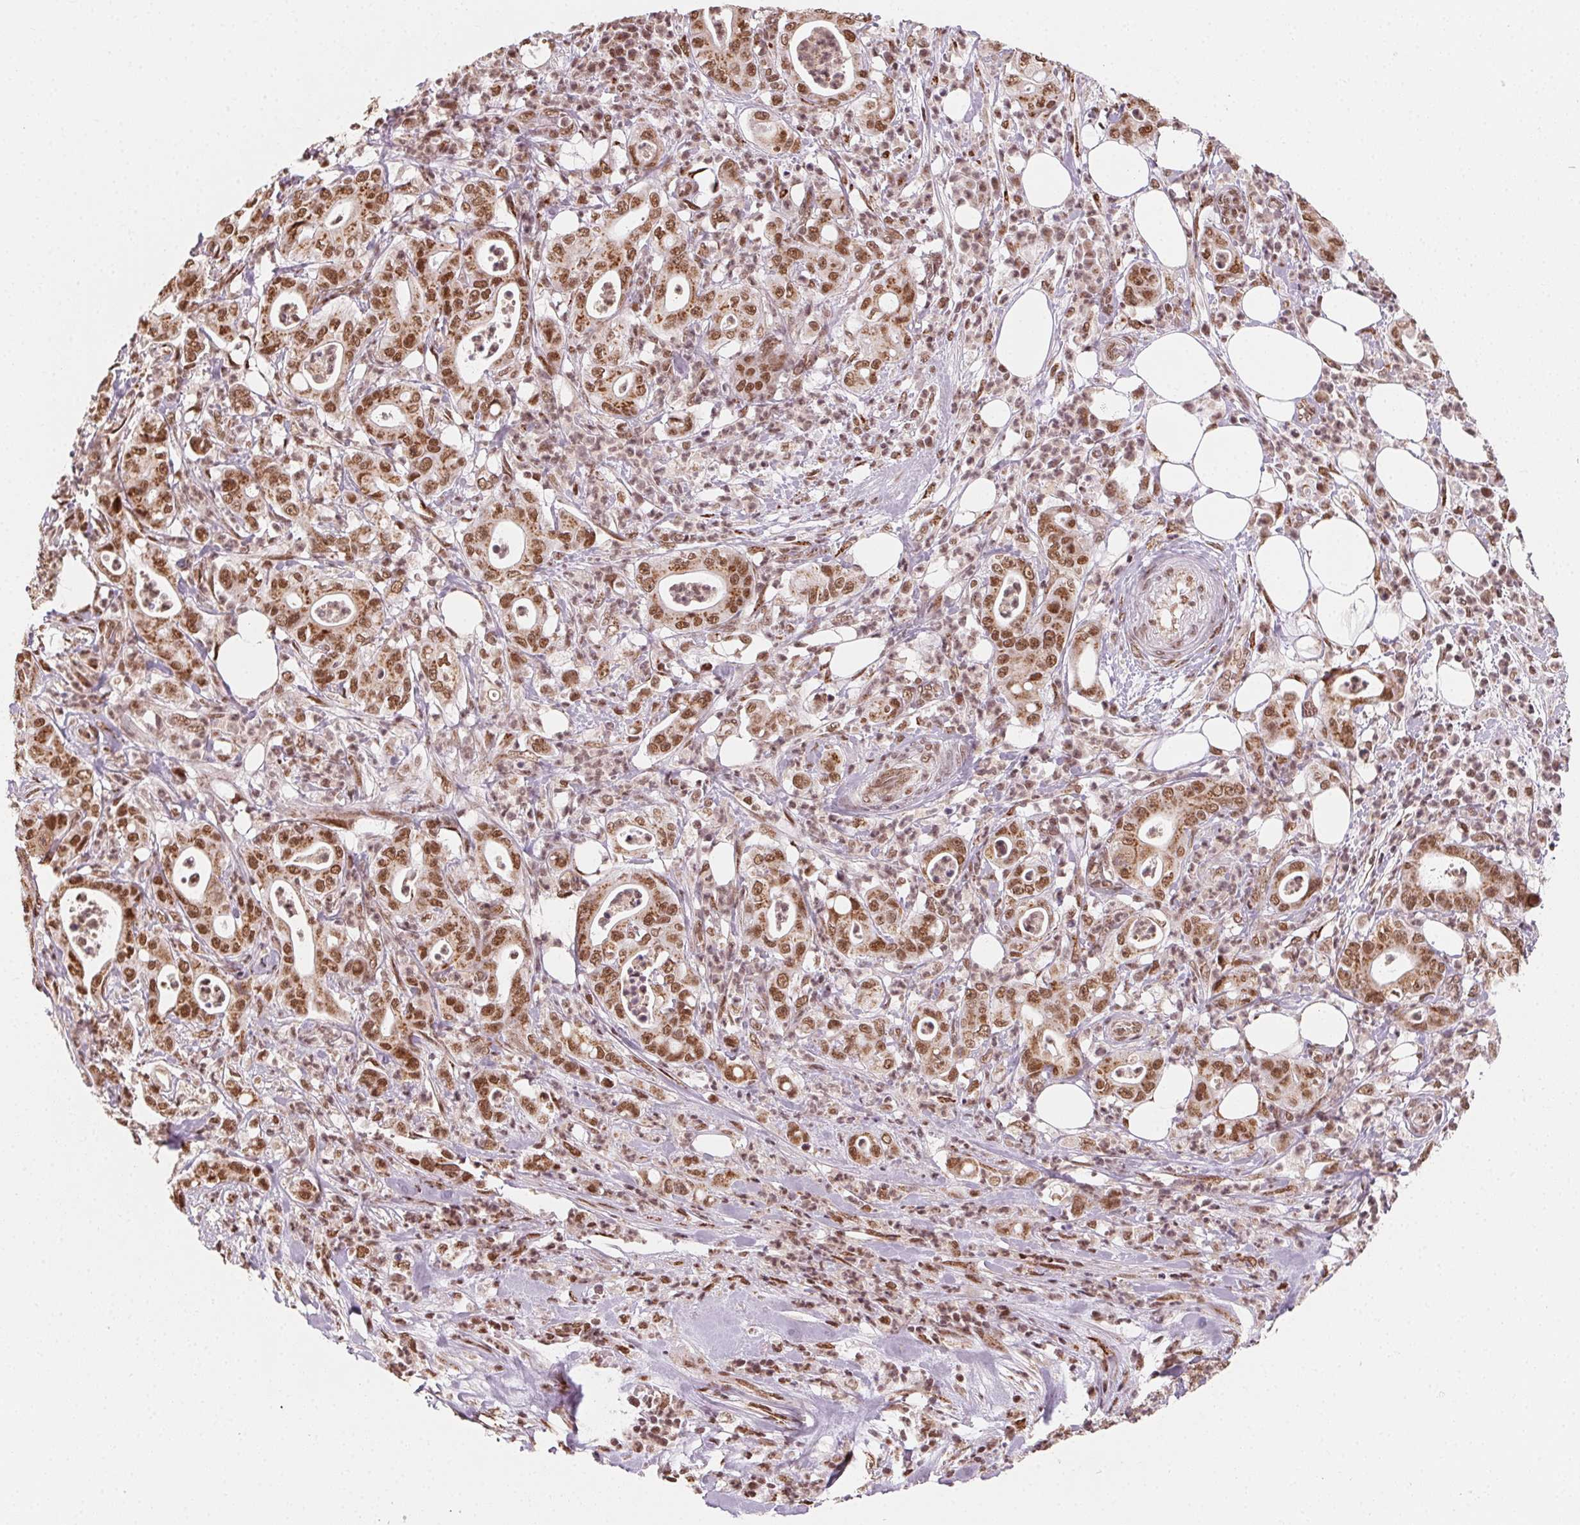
{"staining": {"intensity": "moderate", "quantity": ">75%", "location": "nuclear"}, "tissue": "pancreatic cancer", "cell_type": "Tumor cells", "image_type": "cancer", "snomed": [{"axis": "morphology", "description": "Adenocarcinoma, NOS"}, {"axis": "topography", "description": "Pancreas"}], "caption": "Protein expression analysis of human pancreatic adenocarcinoma reveals moderate nuclear staining in about >75% of tumor cells.", "gene": "TOPORS", "patient": {"sex": "male", "age": 71}}